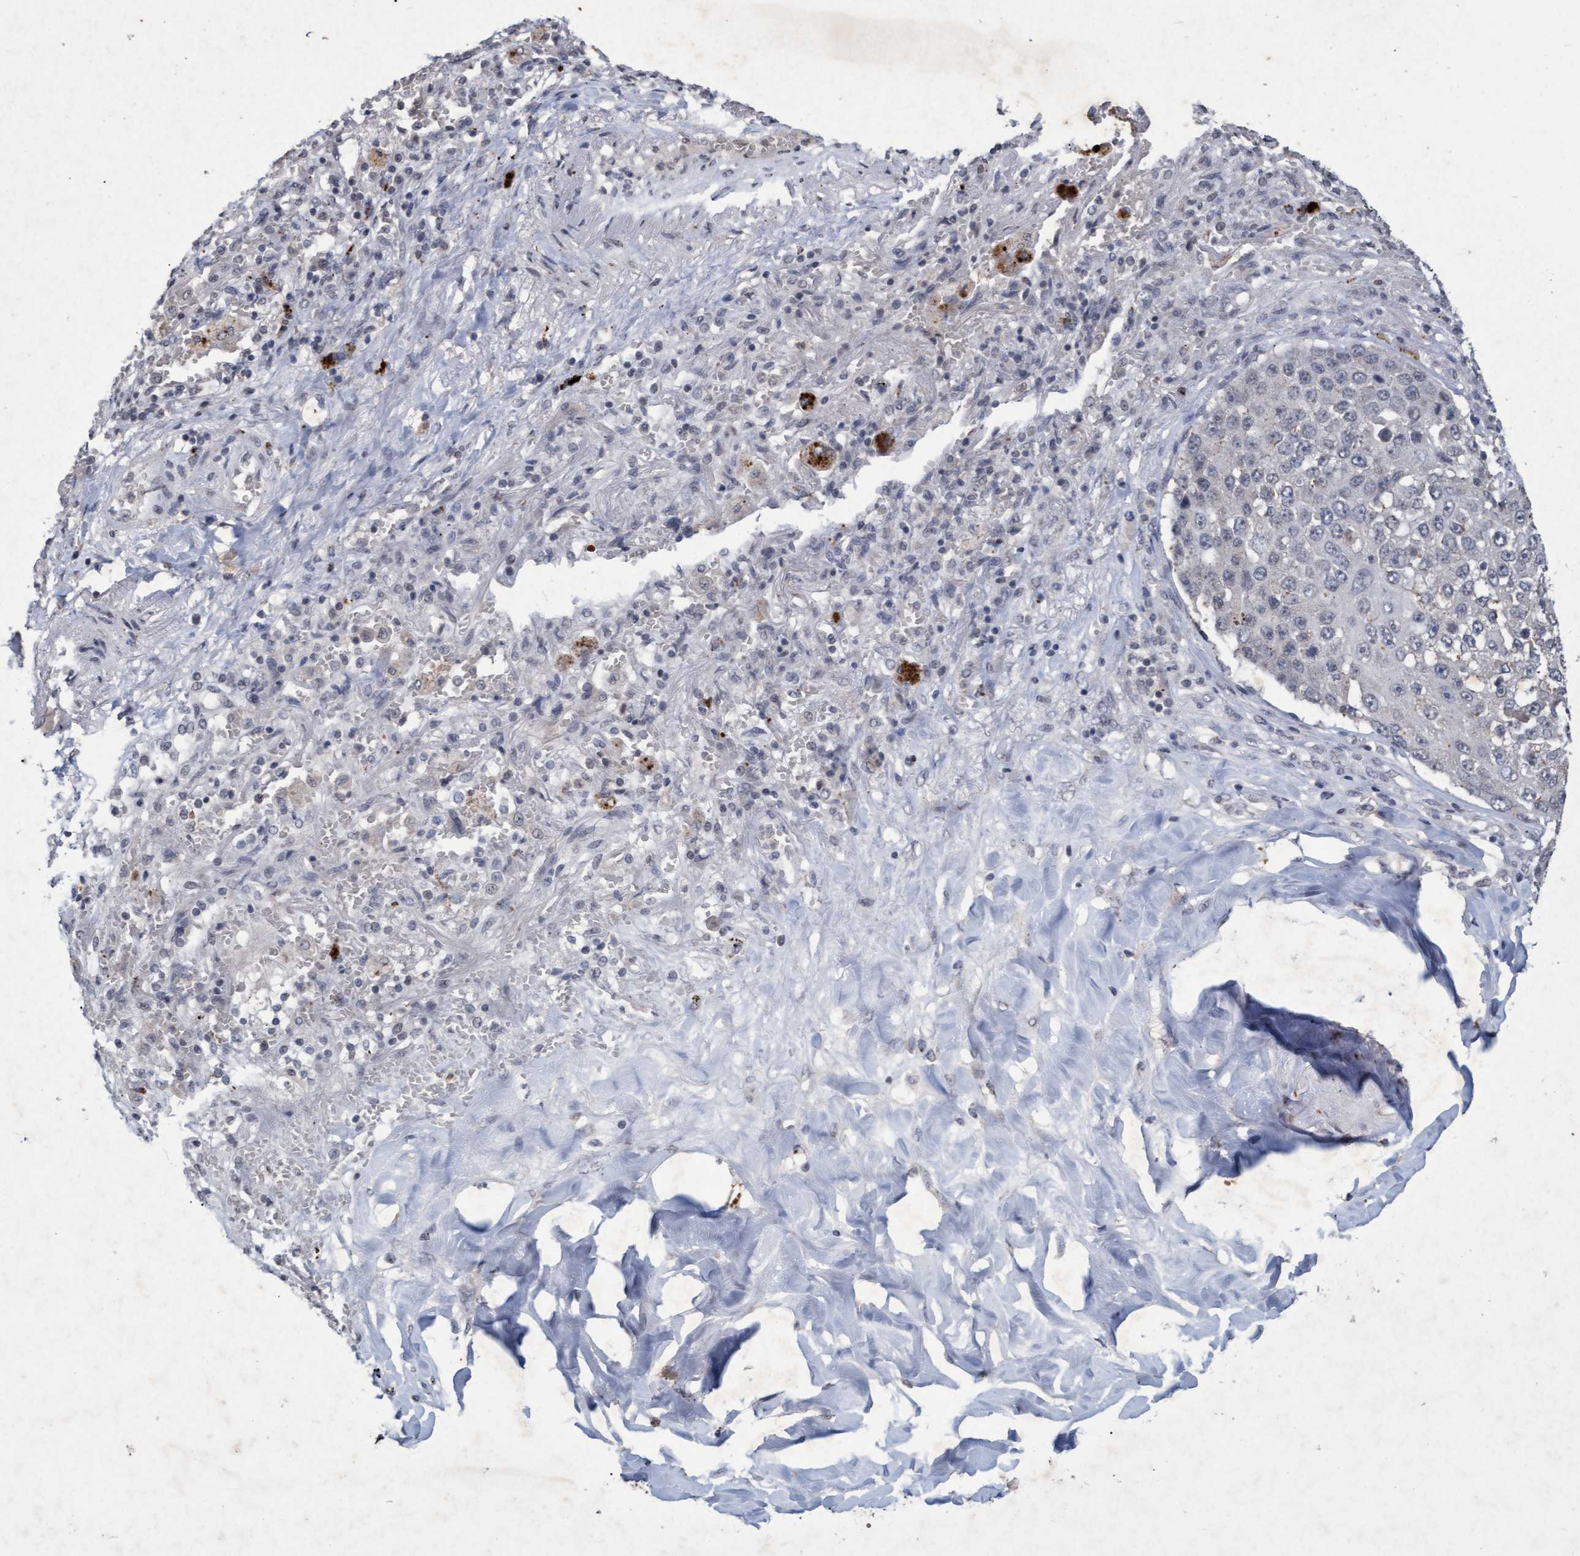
{"staining": {"intensity": "negative", "quantity": "none", "location": "none"}, "tissue": "lung cancer", "cell_type": "Tumor cells", "image_type": "cancer", "snomed": [{"axis": "morphology", "description": "Squamous cell carcinoma, NOS"}, {"axis": "topography", "description": "Lung"}], "caption": "Photomicrograph shows no protein staining in tumor cells of lung cancer tissue.", "gene": "GALC", "patient": {"sex": "male", "age": 61}}